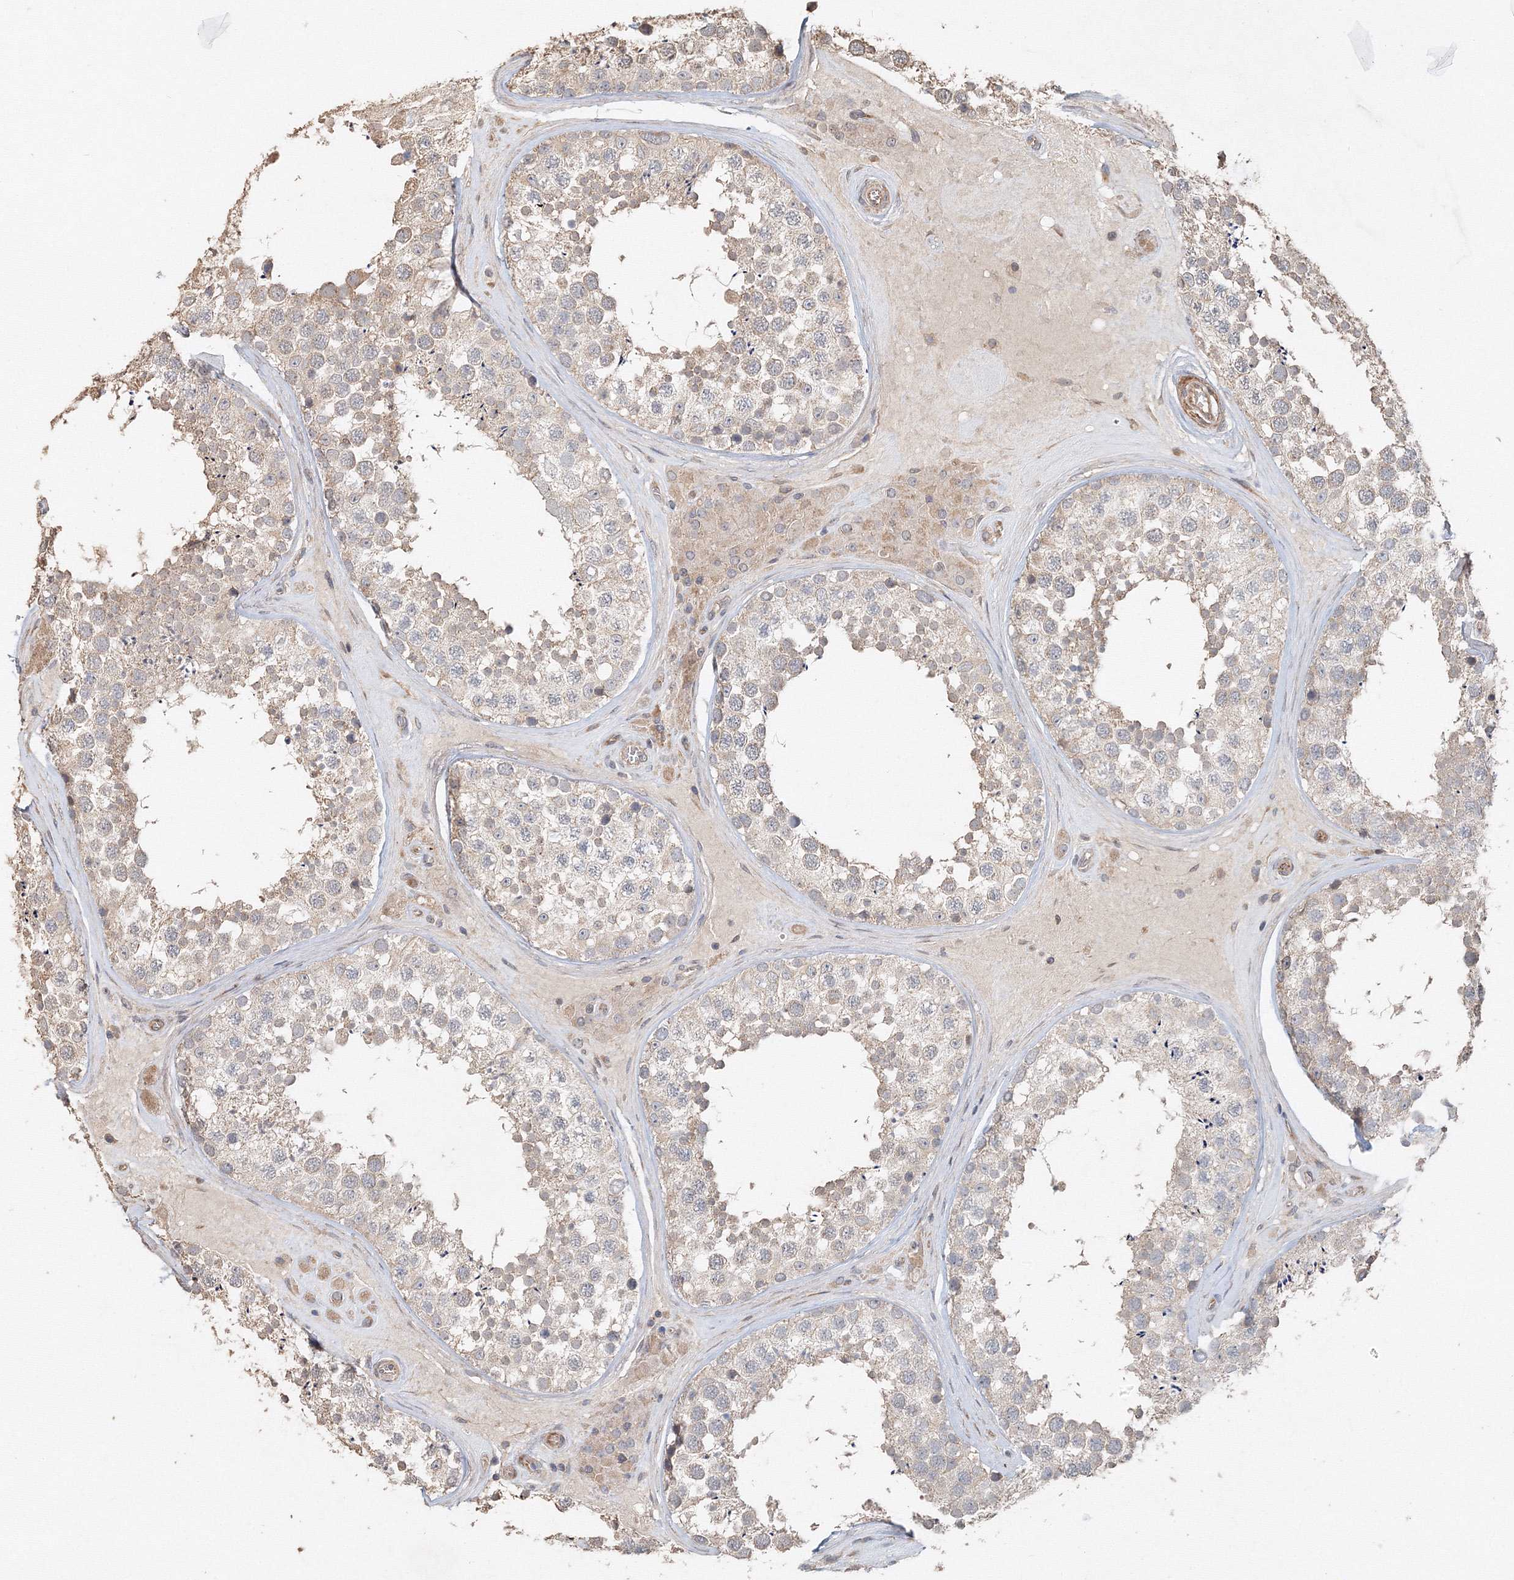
{"staining": {"intensity": "weak", "quantity": "<25%", "location": "cytoplasmic/membranous"}, "tissue": "testis", "cell_type": "Cells in seminiferous ducts", "image_type": "normal", "snomed": [{"axis": "morphology", "description": "Normal tissue, NOS"}, {"axis": "topography", "description": "Testis"}], "caption": "DAB immunohistochemical staining of benign testis demonstrates no significant expression in cells in seminiferous ducts.", "gene": "NALF2", "patient": {"sex": "male", "age": 46}}